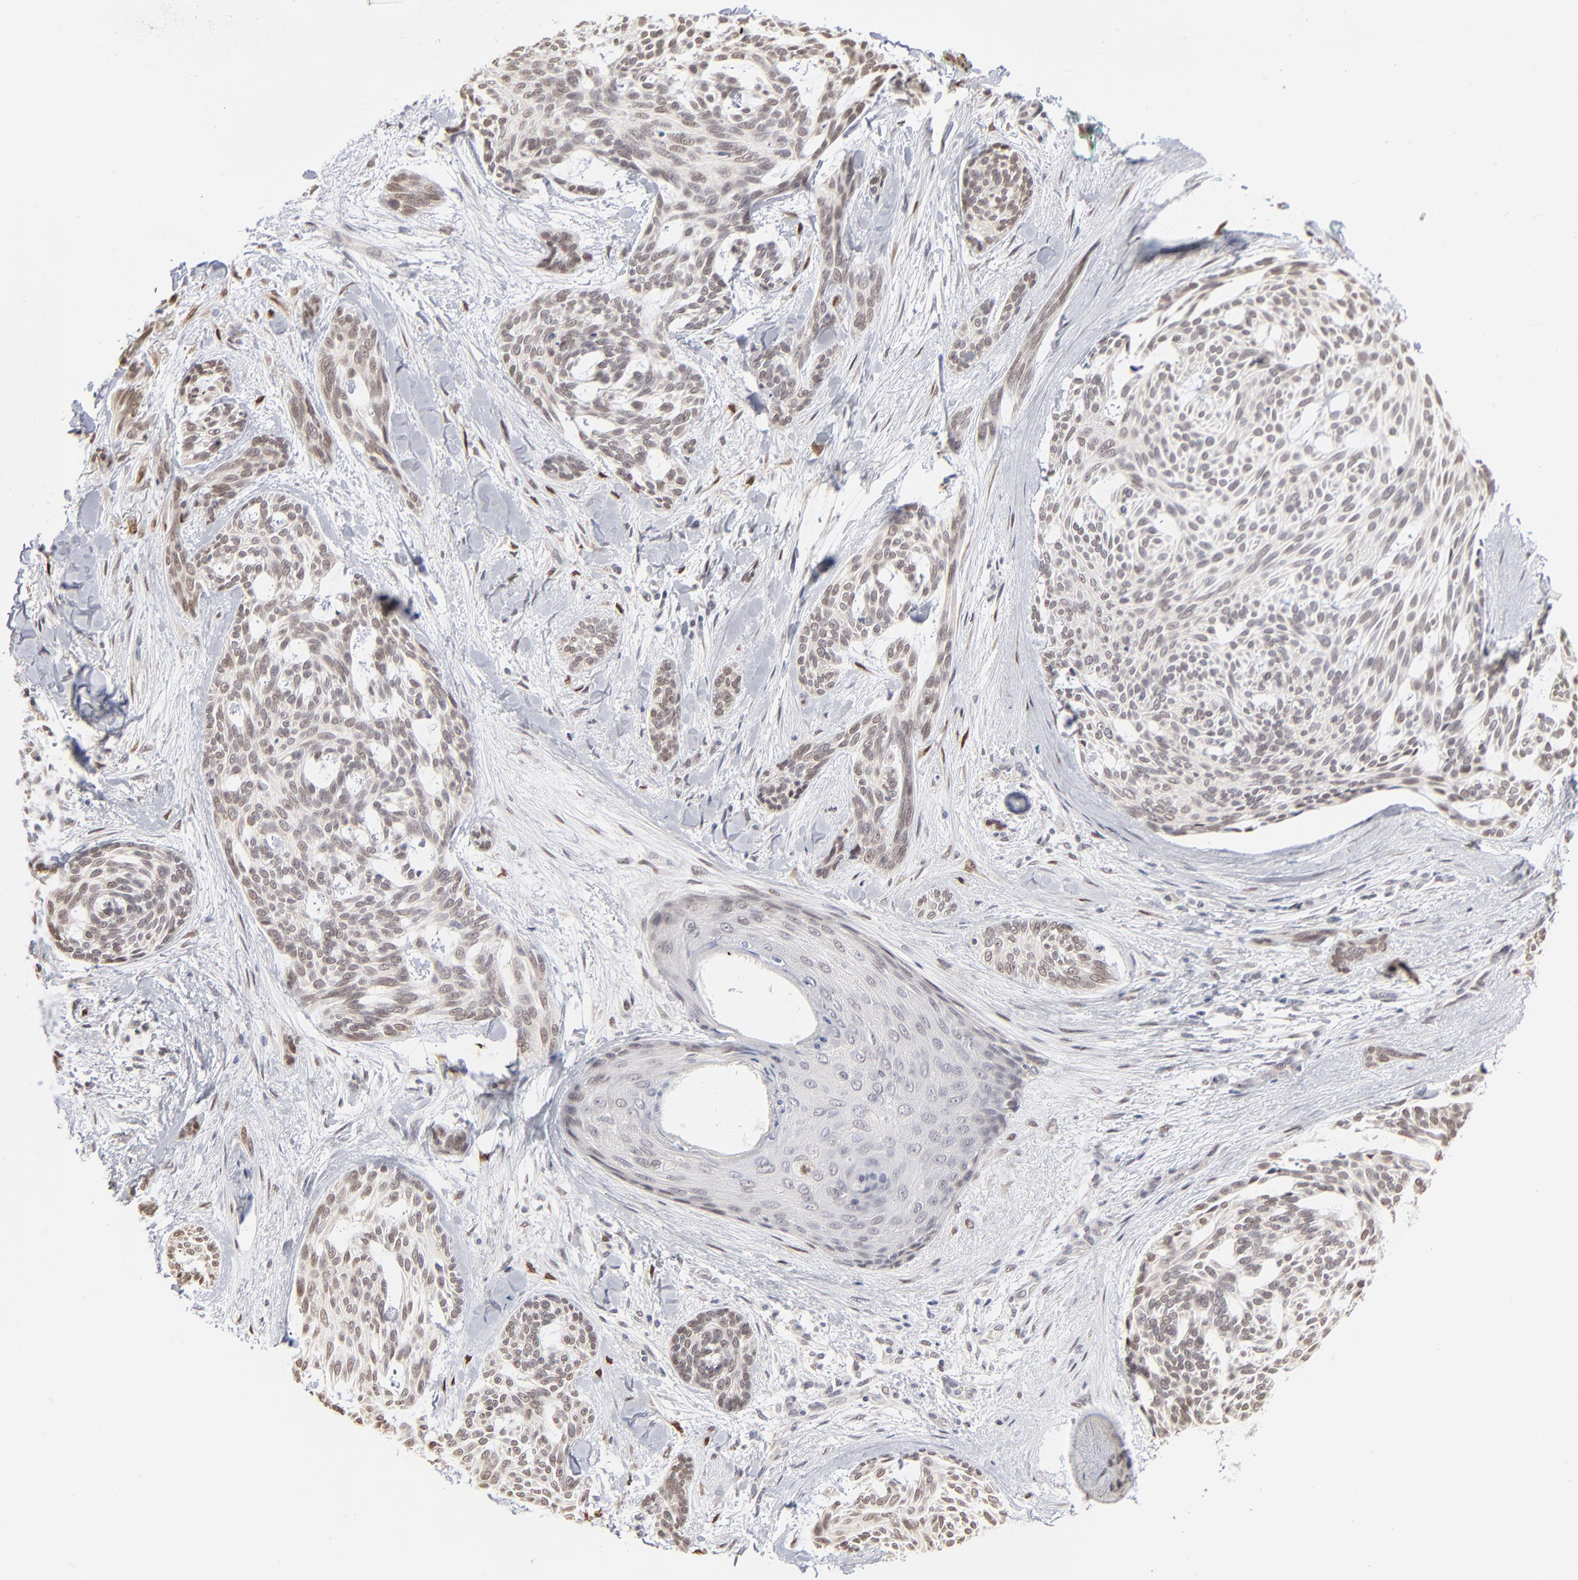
{"staining": {"intensity": "moderate", "quantity": "25%-75%", "location": "nuclear"}, "tissue": "skin cancer", "cell_type": "Tumor cells", "image_type": "cancer", "snomed": [{"axis": "morphology", "description": "Normal tissue, NOS"}, {"axis": "morphology", "description": "Basal cell carcinoma"}, {"axis": "topography", "description": "Skin"}], "caption": "Basal cell carcinoma (skin) tissue shows moderate nuclear expression in approximately 25%-75% of tumor cells, visualized by immunohistochemistry.", "gene": "RBM3", "patient": {"sex": "female", "age": 71}}